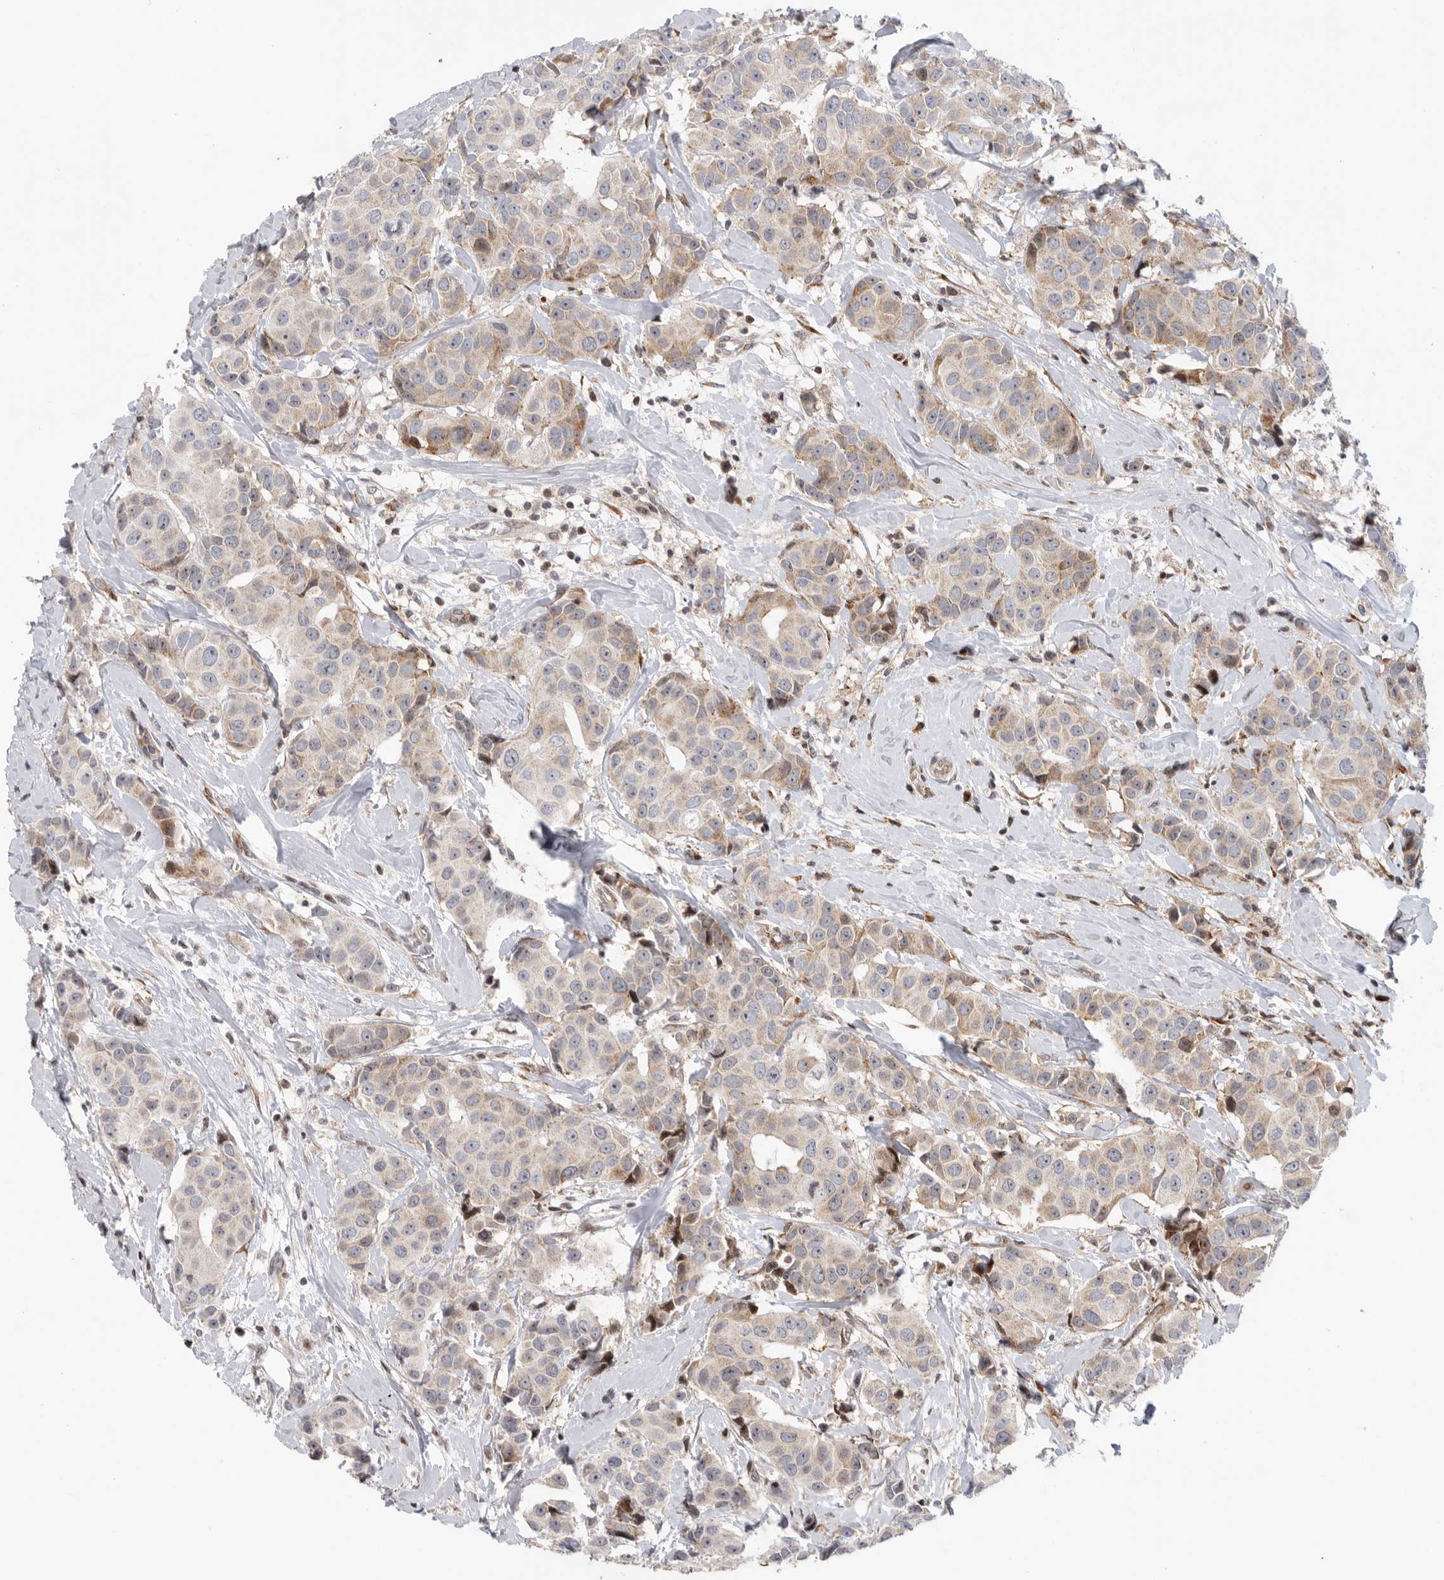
{"staining": {"intensity": "weak", "quantity": "25%-75%", "location": "cytoplasmic/membranous"}, "tissue": "breast cancer", "cell_type": "Tumor cells", "image_type": "cancer", "snomed": [{"axis": "morphology", "description": "Normal tissue, NOS"}, {"axis": "morphology", "description": "Duct carcinoma"}, {"axis": "topography", "description": "Breast"}], "caption": "Tumor cells show low levels of weak cytoplasmic/membranous positivity in about 25%-75% of cells in breast cancer (infiltrating ductal carcinoma).", "gene": "FZD3", "patient": {"sex": "female", "age": 39}}